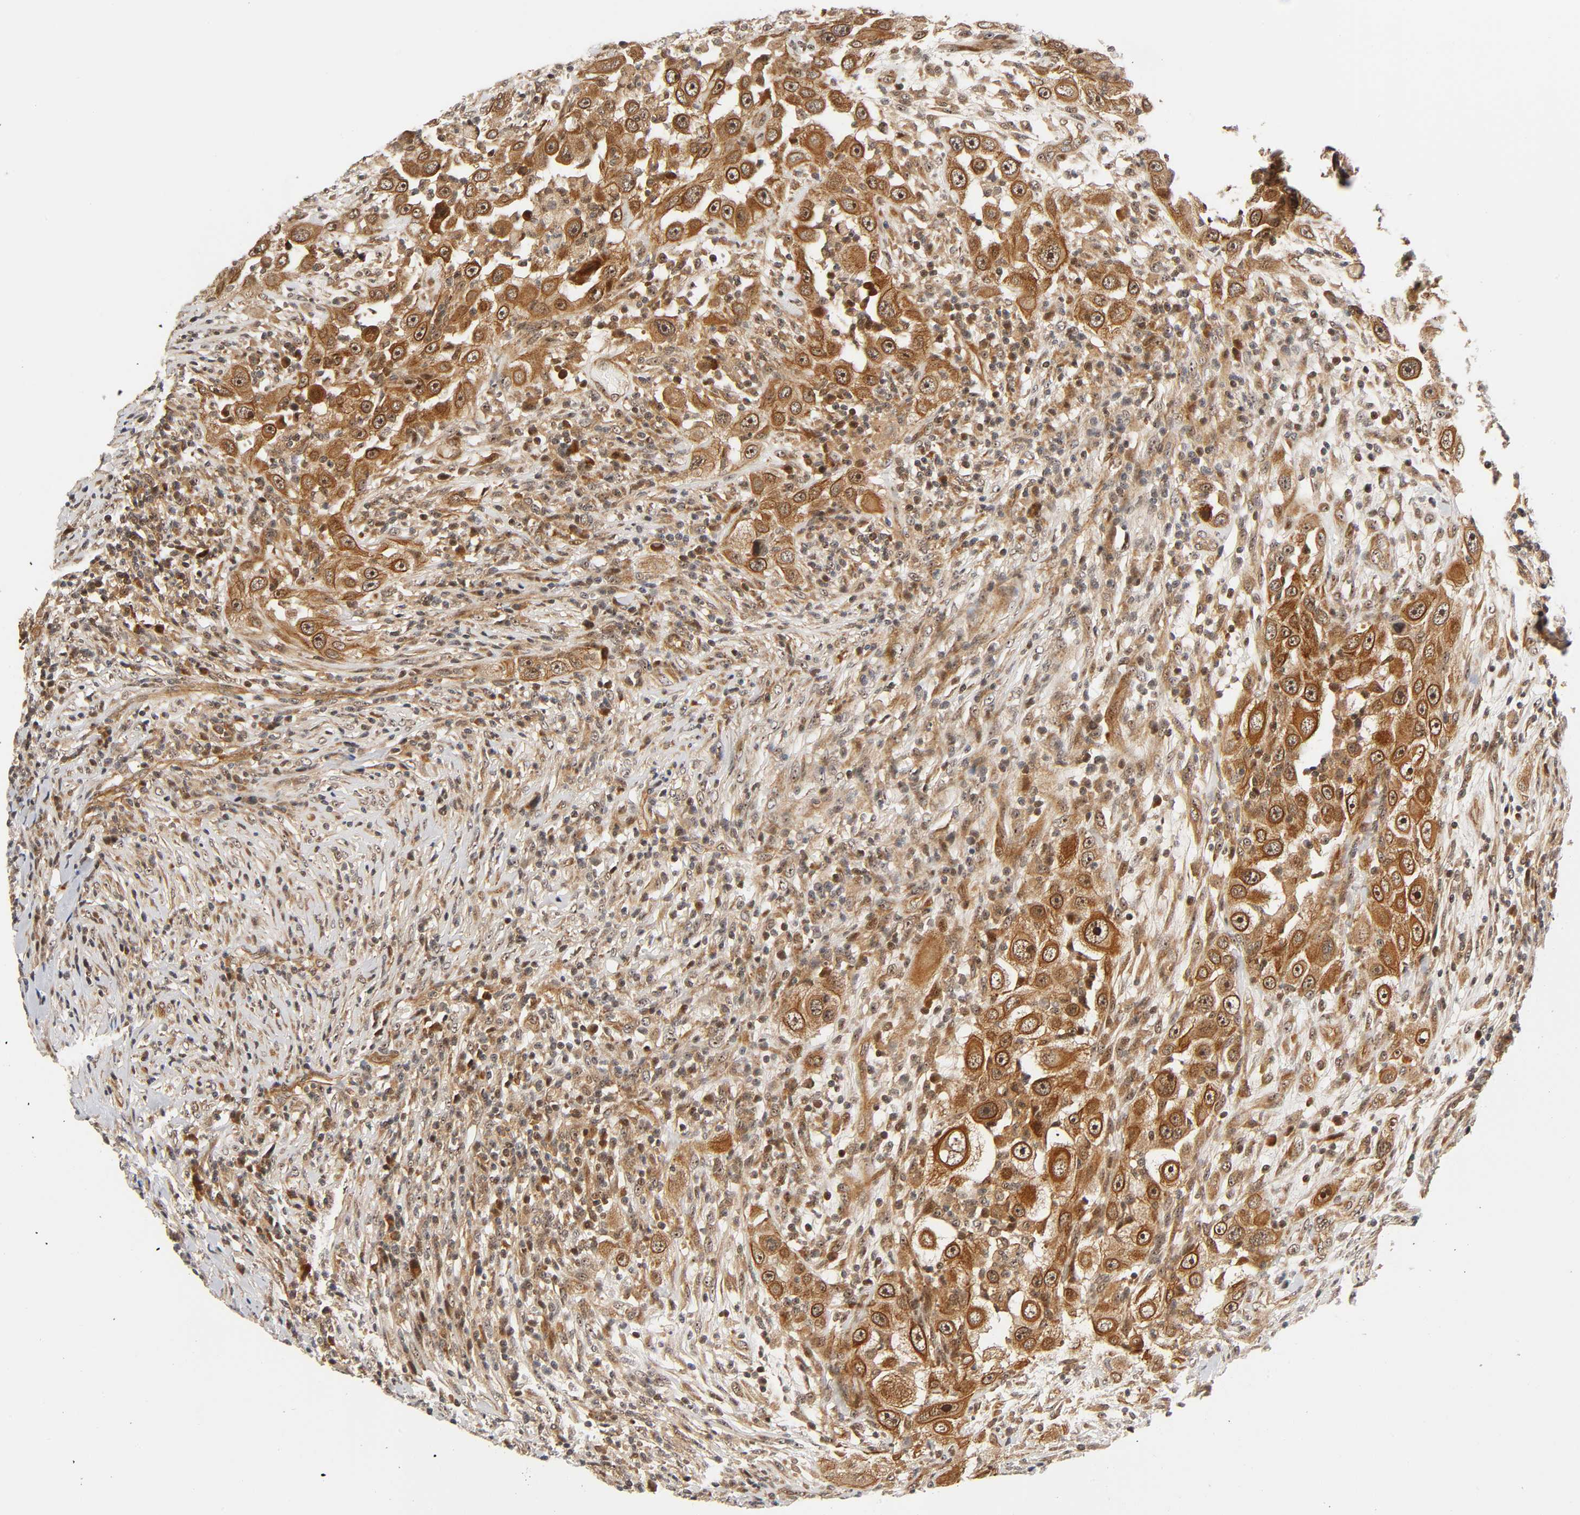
{"staining": {"intensity": "moderate", "quantity": ">75%", "location": "cytoplasmic/membranous"}, "tissue": "head and neck cancer", "cell_type": "Tumor cells", "image_type": "cancer", "snomed": [{"axis": "morphology", "description": "Carcinoma, NOS"}, {"axis": "topography", "description": "Head-Neck"}], "caption": "Immunohistochemical staining of head and neck carcinoma demonstrates medium levels of moderate cytoplasmic/membranous positivity in approximately >75% of tumor cells.", "gene": "IQCJ-SCHIP1", "patient": {"sex": "male", "age": 87}}